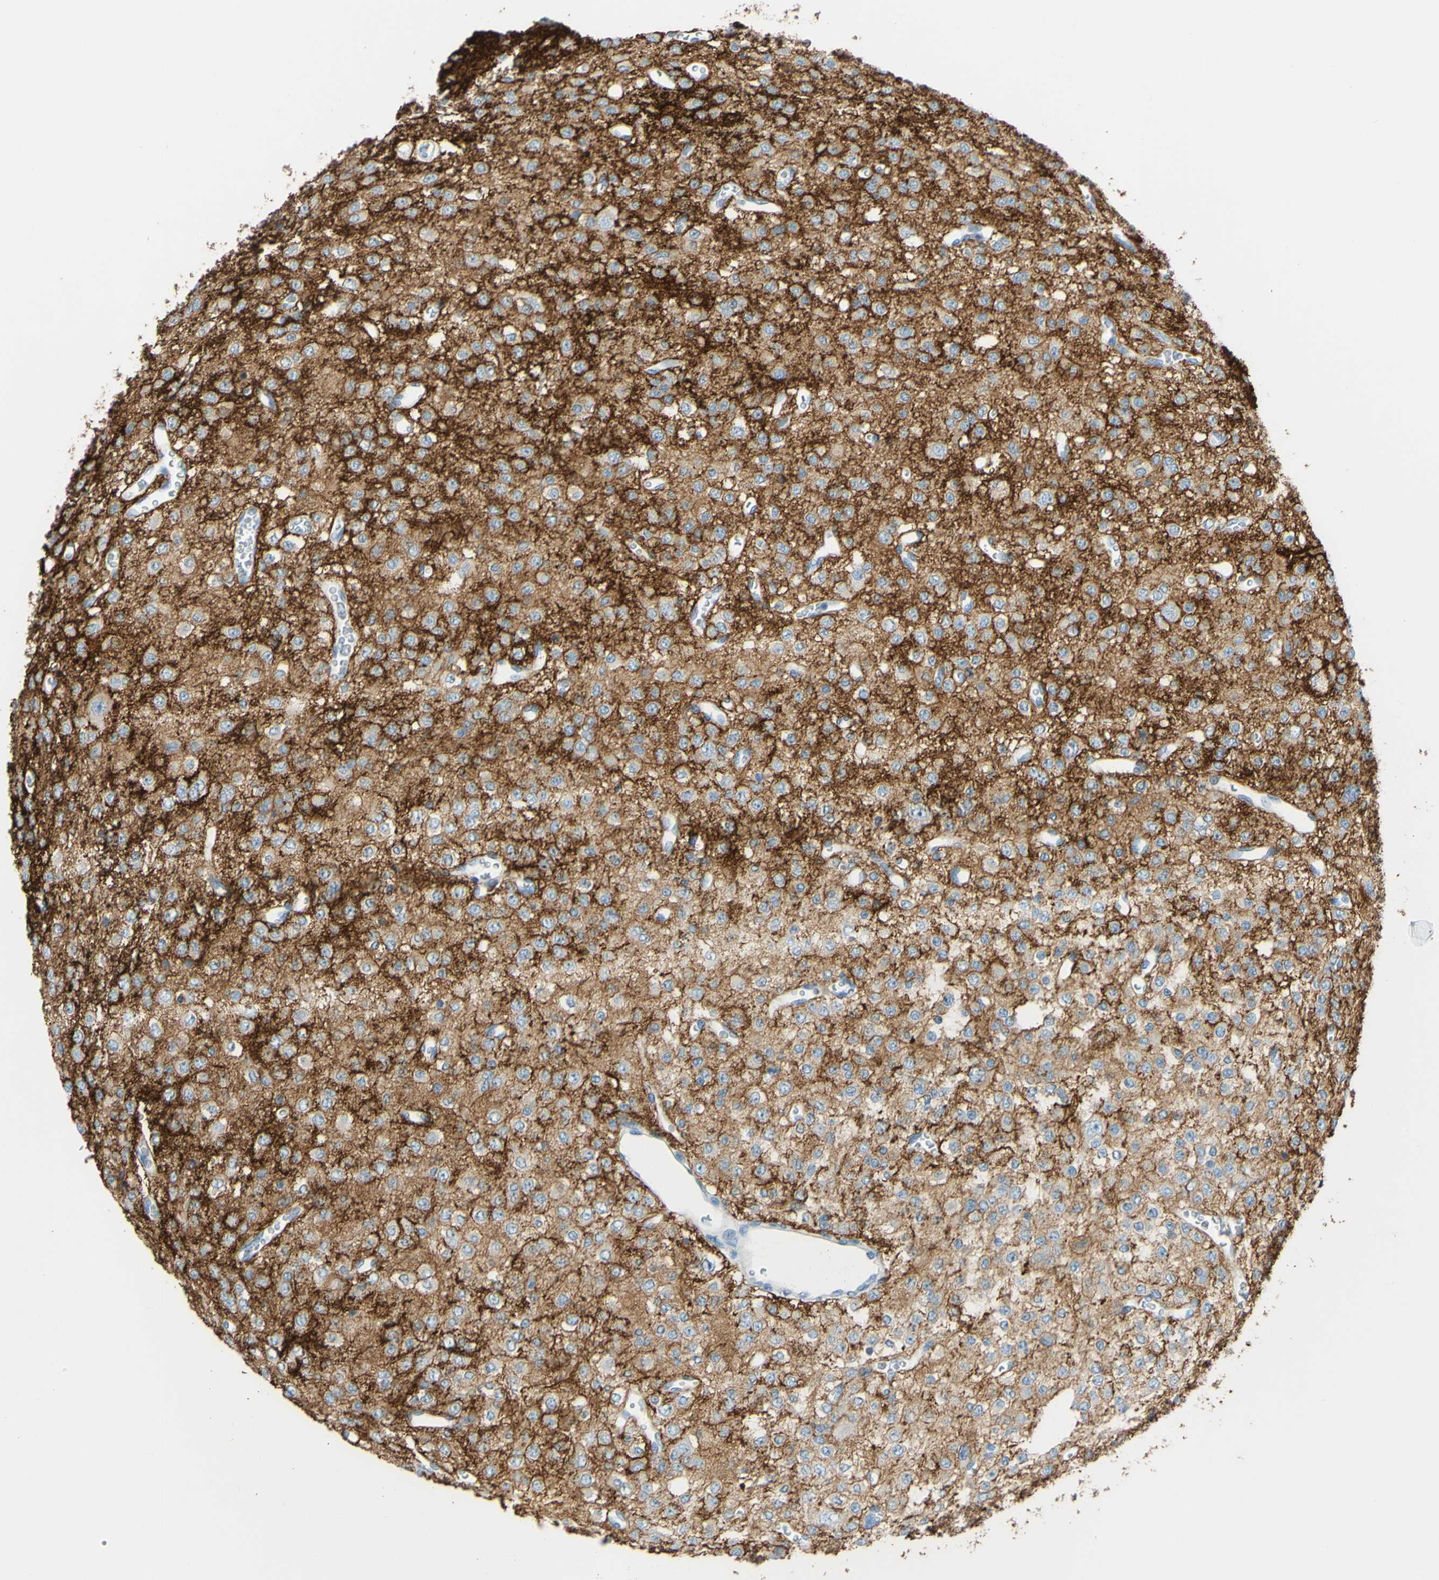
{"staining": {"intensity": "weak", "quantity": ">75%", "location": "cytoplasmic/membranous"}, "tissue": "glioma", "cell_type": "Tumor cells", "image_type": "cancer", "snomed": [{"axis": "morphology", "description": "Glioma, malignant, Low grade"}, {"axis": "topography", "description": "Brain"}], "caption": "Weak cytoplasmic/membranous staining for a protein is appreciated in approximately >75% of tumor cells of malignant glioma (low-grade) using IHC.", "gene": "SLC1A2", "patient": {"sex": "male", "age": 38}}